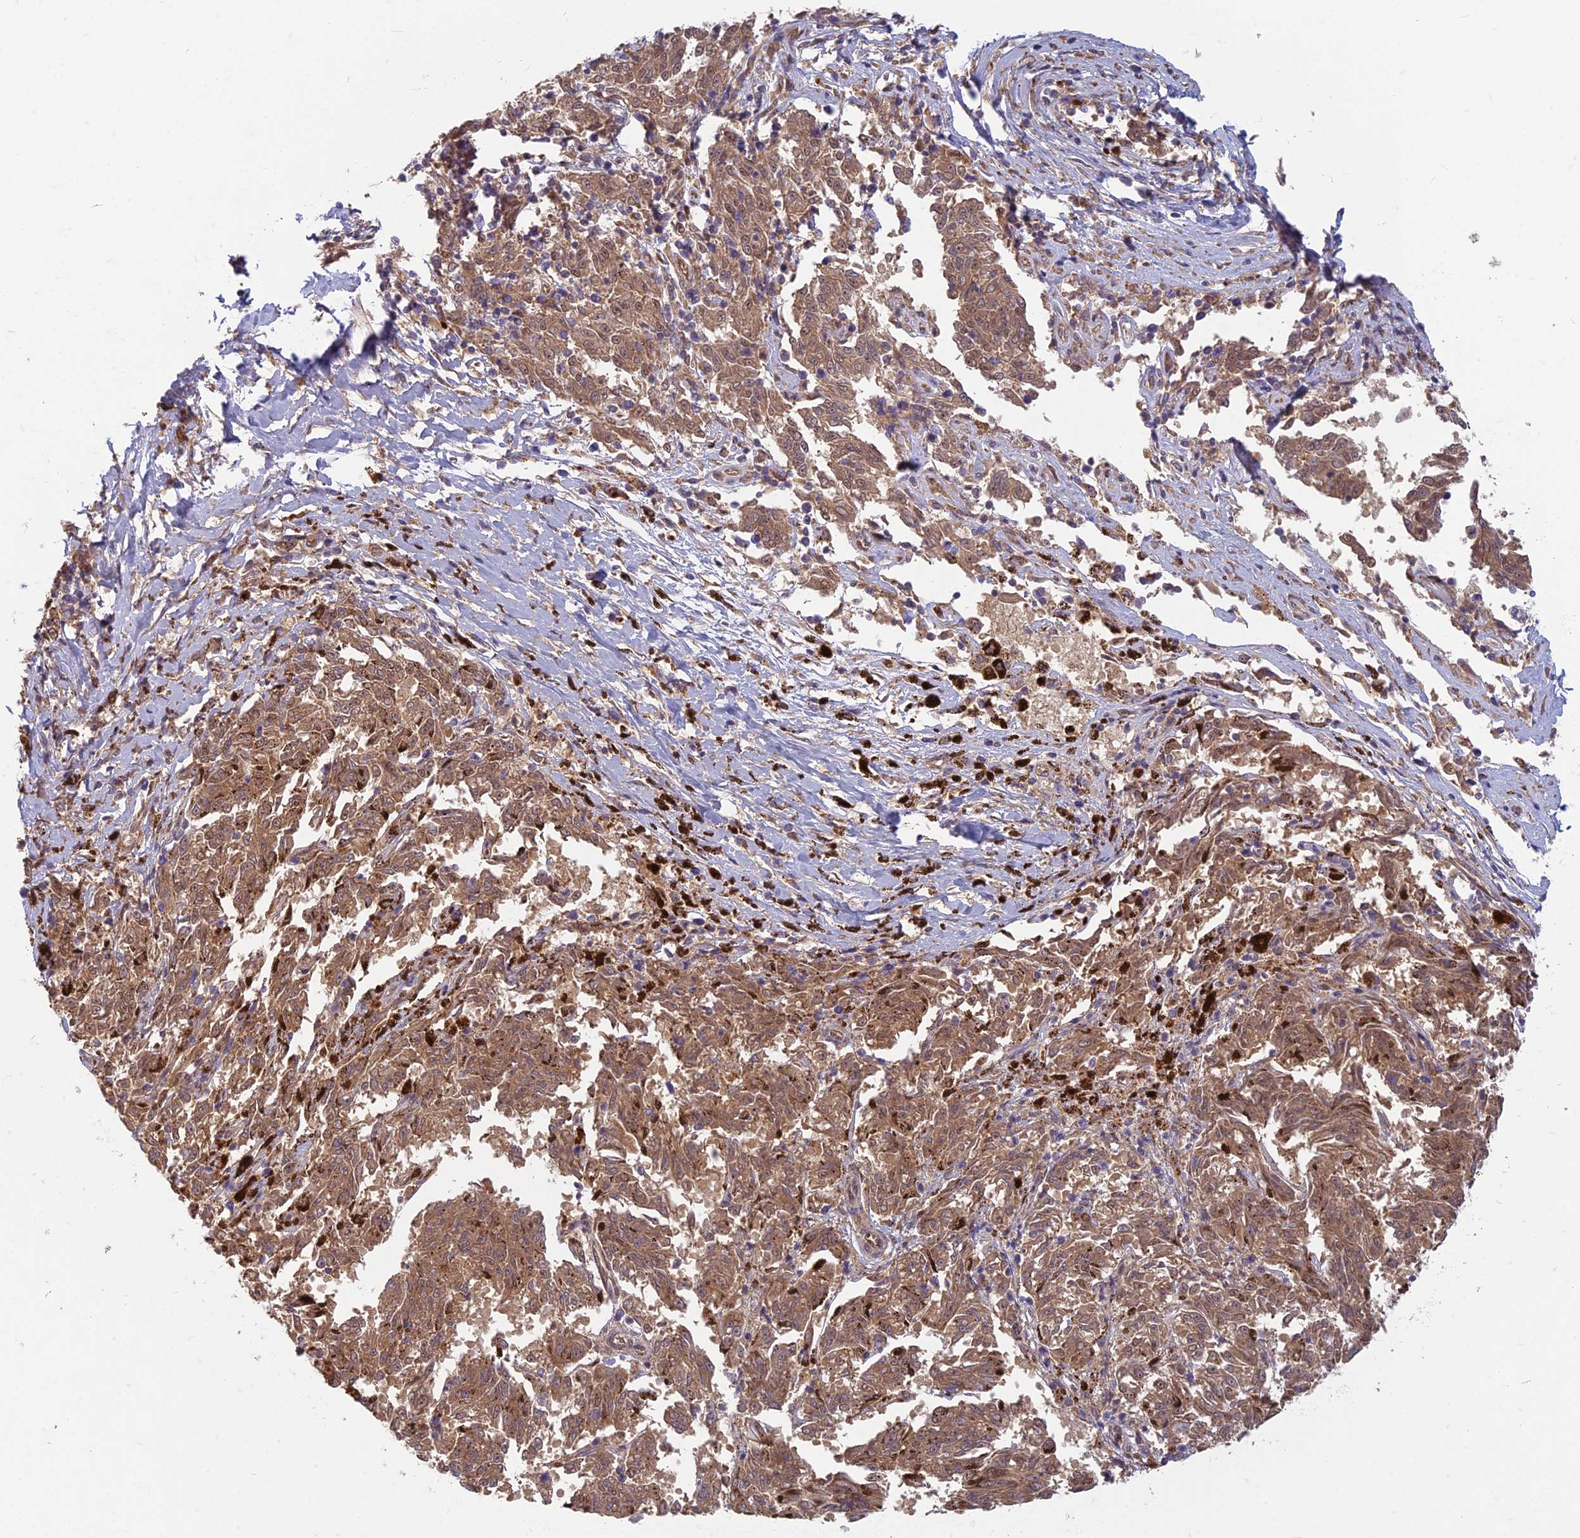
{"staining": {"intensity": "moderate", "quantity": ">75%", "location": "cytoplasmic/membranous"}, "tissue": "melanoma", "cell_type": "Tumor cells", "image_type": "cancer", "snomed": [{"axis": "morphology", "description": "Malignant melanoma, NOS"}, {"axis": "topography", "description": "Skin"}], "caption": "This is an image of IHC staining of malignant melanoma, which shows moderate staining in the cytoplasmic/membranous of tumor cells.", "gene": "TCF25", "patient": {"sex": "female", "age": 72}}